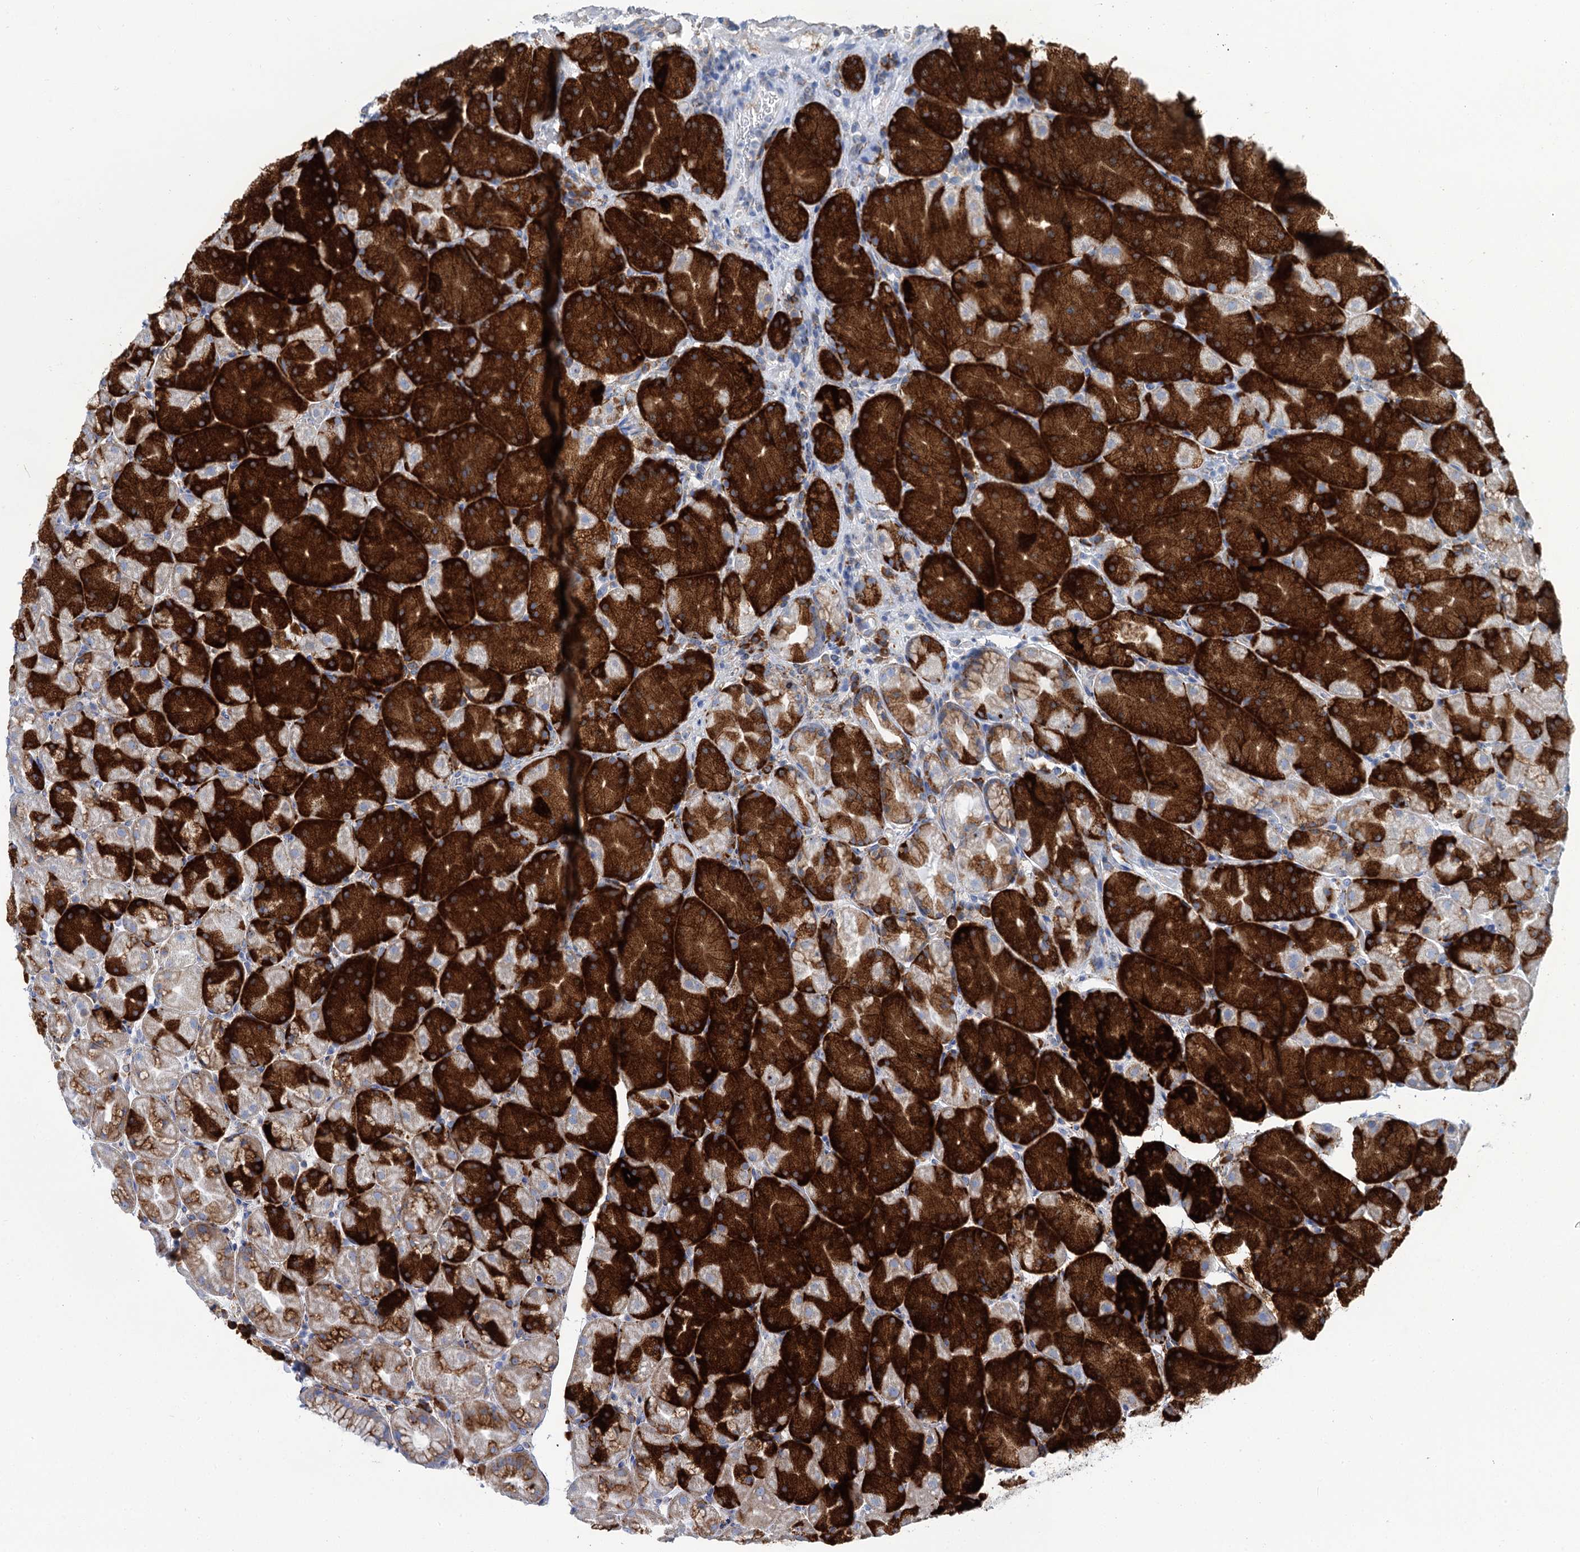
{"staining": {"intensity": "strong", "quantity": ">75%", "location": "cytoplasmic/membranous"}, "tissue": "stomach", "cell_type": "Glandular cells", "image_type": "normal", "snomed": [{"axis": "morphology", "description": "Normal tissue, NOS"}, {"axis": "topography", "description": "Stomach, upper"}, {"axis": "topography", "description": "Stomach, lower"}], "caption": "Immunohistochemical staining of normal stomach shows >75% levels of strong cytoplasmic/membranous protein staining in about >75% of glandular cells. The staining was performed using DAB (3,3'-diaminobenzidine) to visualize the protein expression in brown, while the nuclei were stained in blue with hematoxylin (Magnification: 20x).", "gene": "SHE", "patient": {"sex": "male", "age": 67}}